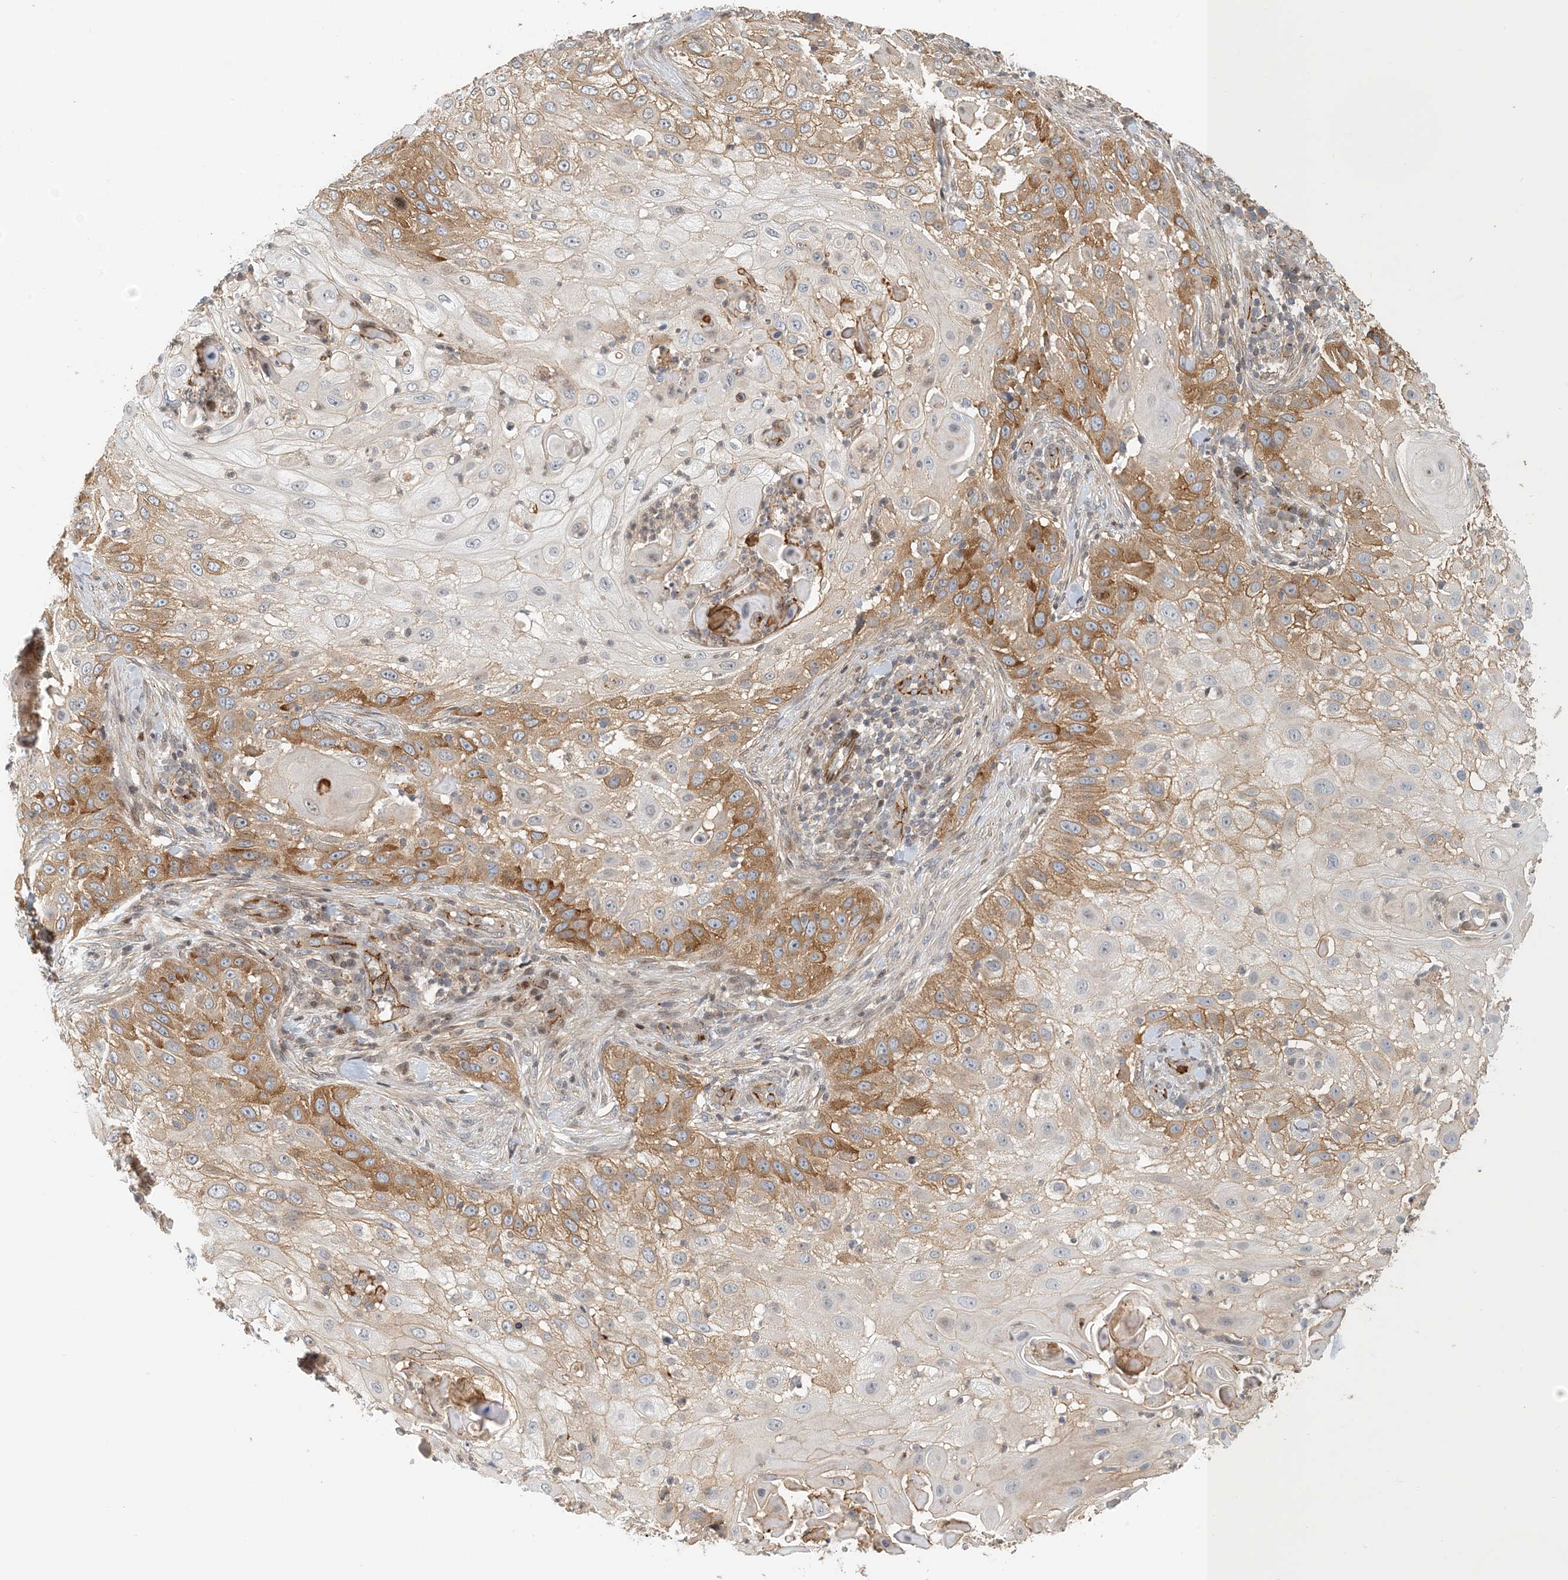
{"staining": {"intensity": "moderate", "quantity": "25%-75%", "location": "cytoplasmic/membranous"}, "tissue": "skin cancer", "cell_type": "Tumor cells", "image_type": "cancer", "snomed": [{"axis": "morphology", "description": "Squamous cell carcinoma, NOS"}, {"axis": "topography", "description": "Skin"}], "caption": "Immunohistochemistry image of neoplastic tissue: squamous cell carcinoma (skin) stained using immunohistochemistry (IHC) displays medium levels of moderate protein expression localized specifically in the cytoplasmic/membranous of tumor cells, appearing as a cytoplasmic/membranous brown color.", "gene": "MAPKBP1", "patient": {"sex": "female", "age": 44}}